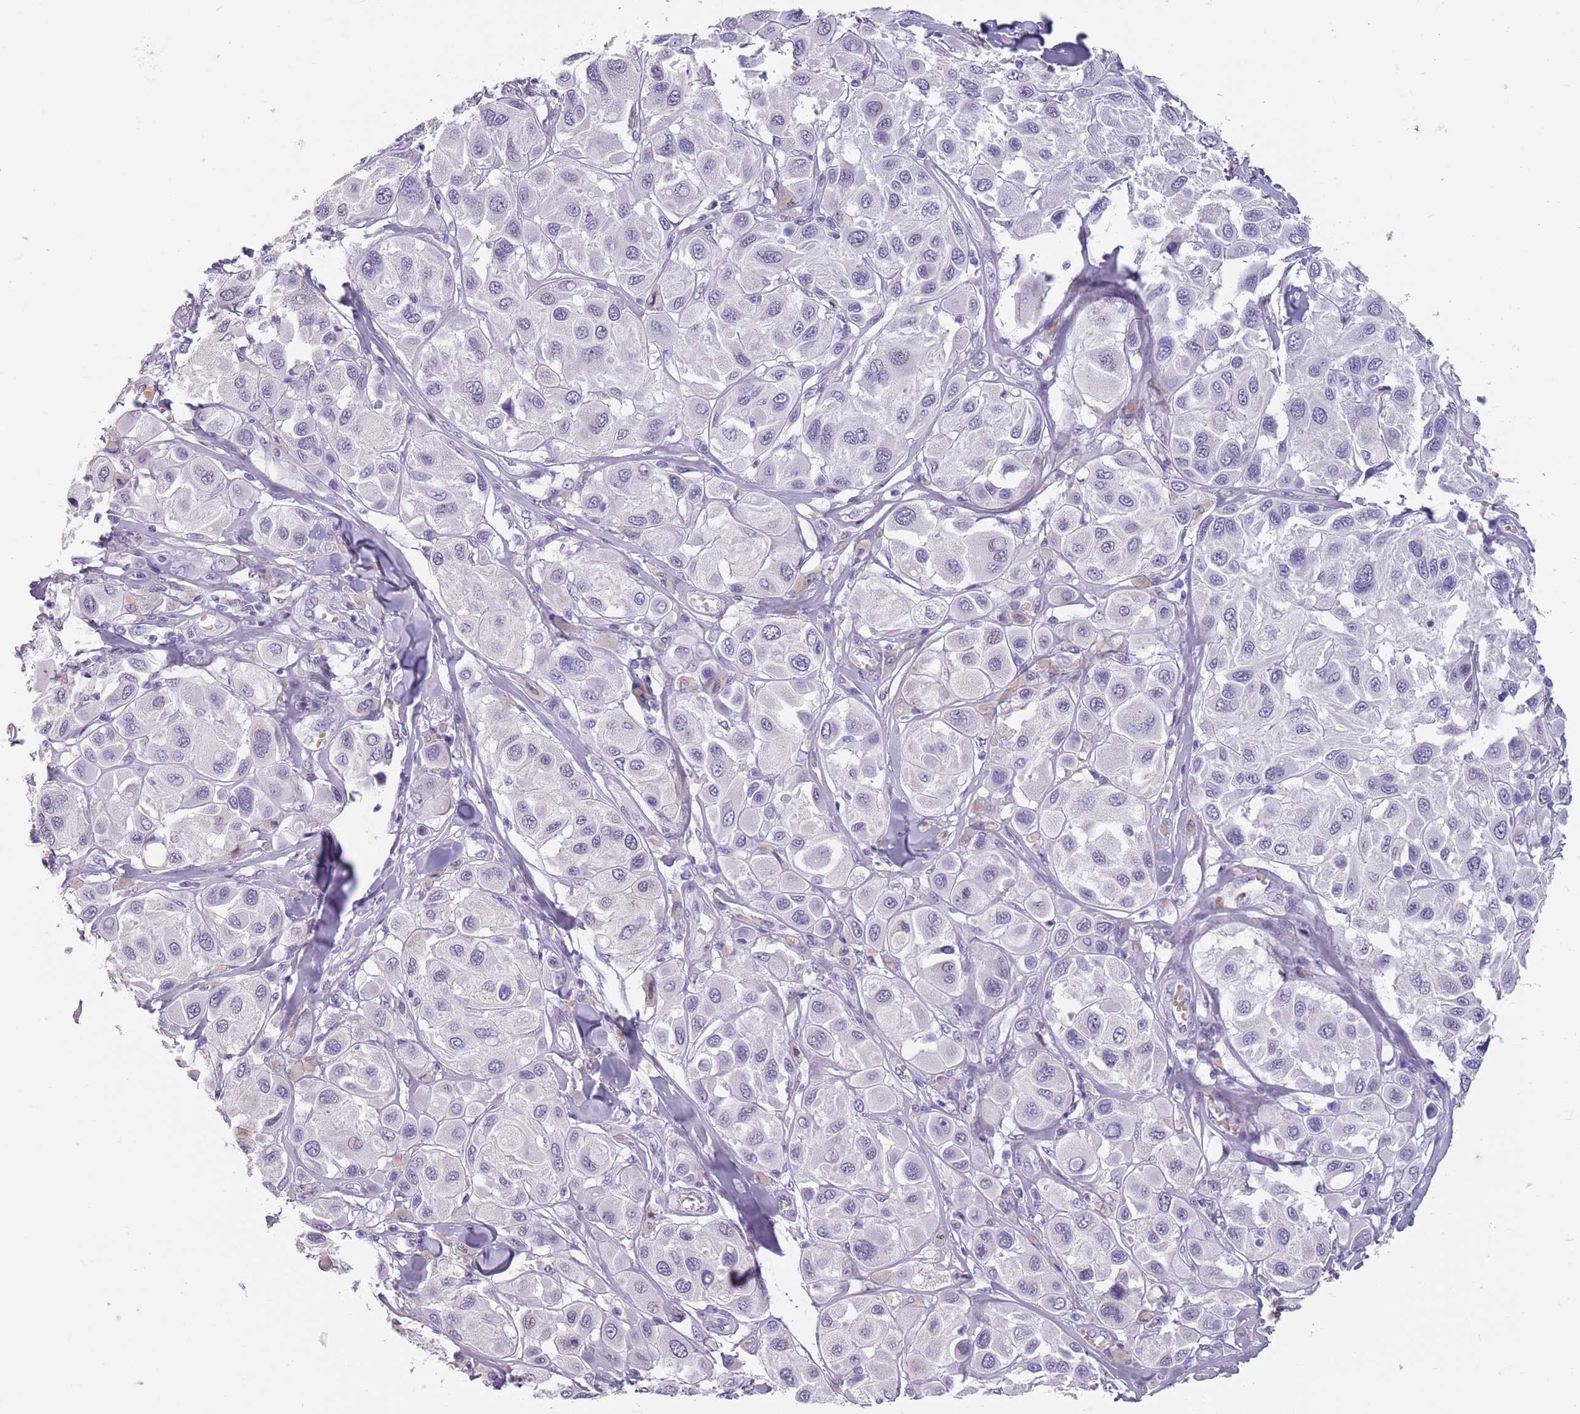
{"staining": {"intensity": "negative", "quantity": "none", "location": "none"}, "tissue": "melanoma", "cell_type": "Tumor cells", "image_type": "cancer", "snomed": [{"axis": "morphology", "description": "Malignant melanoma, Metastatic site"}, {"axis": "topography", "description": "Skin"}], "caption": "DAB immunohistochemical staining of human melanoma displays no significant expression in tumor cells.", "gene": "SPESP1", "patient": {"sex": "male", "age": 41}}